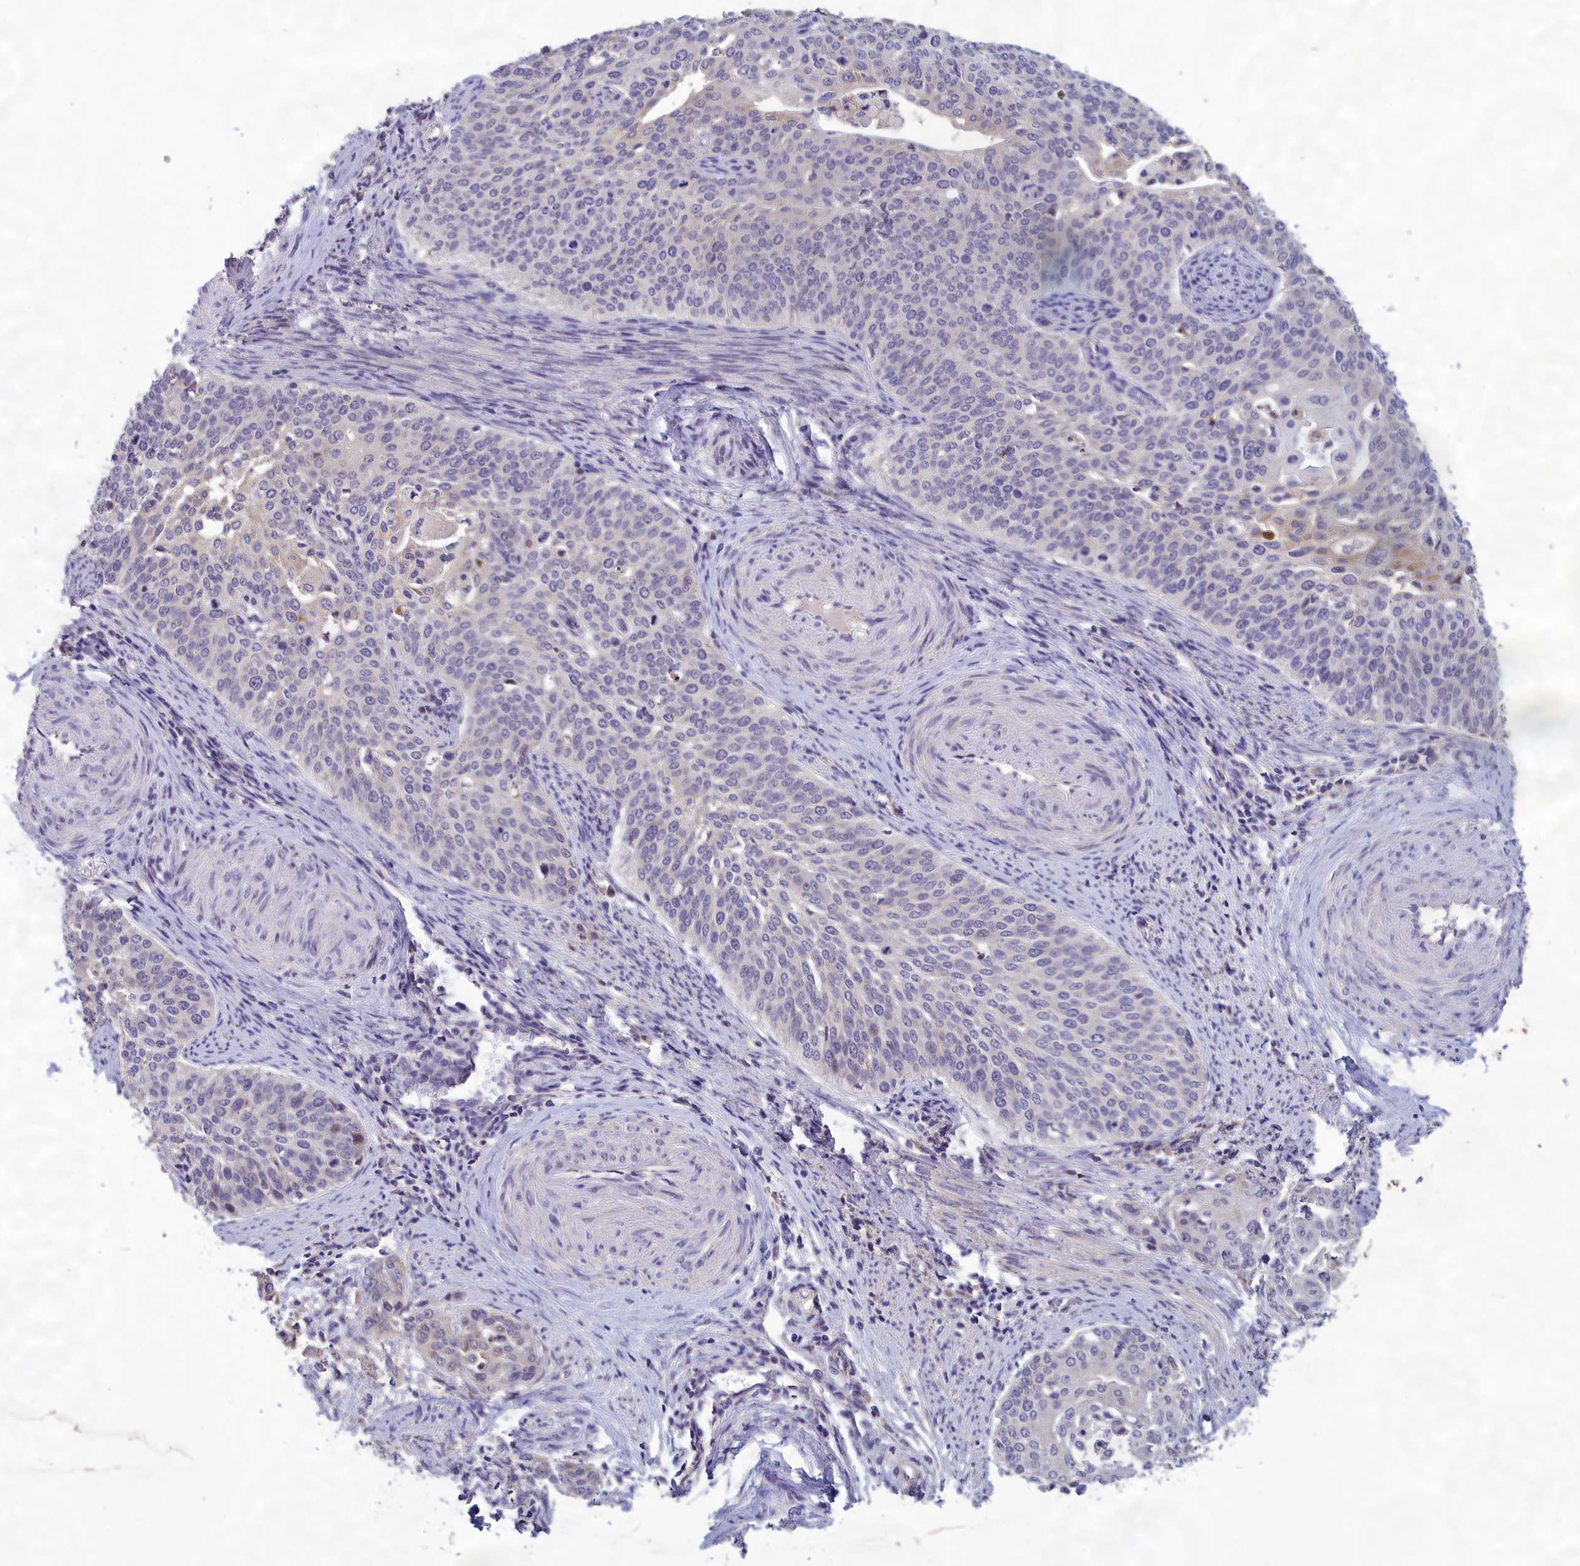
{"staining": {"intensity": "negative", "quantity": "none", "location": "none"}, "tissue": "cervical cancer", "cell_type": "Tumor cells", "image_type": "cancer", "snomed": [{"axis": "morphology", "description": "Squamous cell carcinoma, NOS"}, {"axis": "topography", "description": "Cervix"}], "caption": "This is an IHC histopathology image of cervical cancer (squamous cell carcinoma). There is no expression in tumor cells.", "gene": "HECA", "patient": {"sex": "female", "age": 44}}